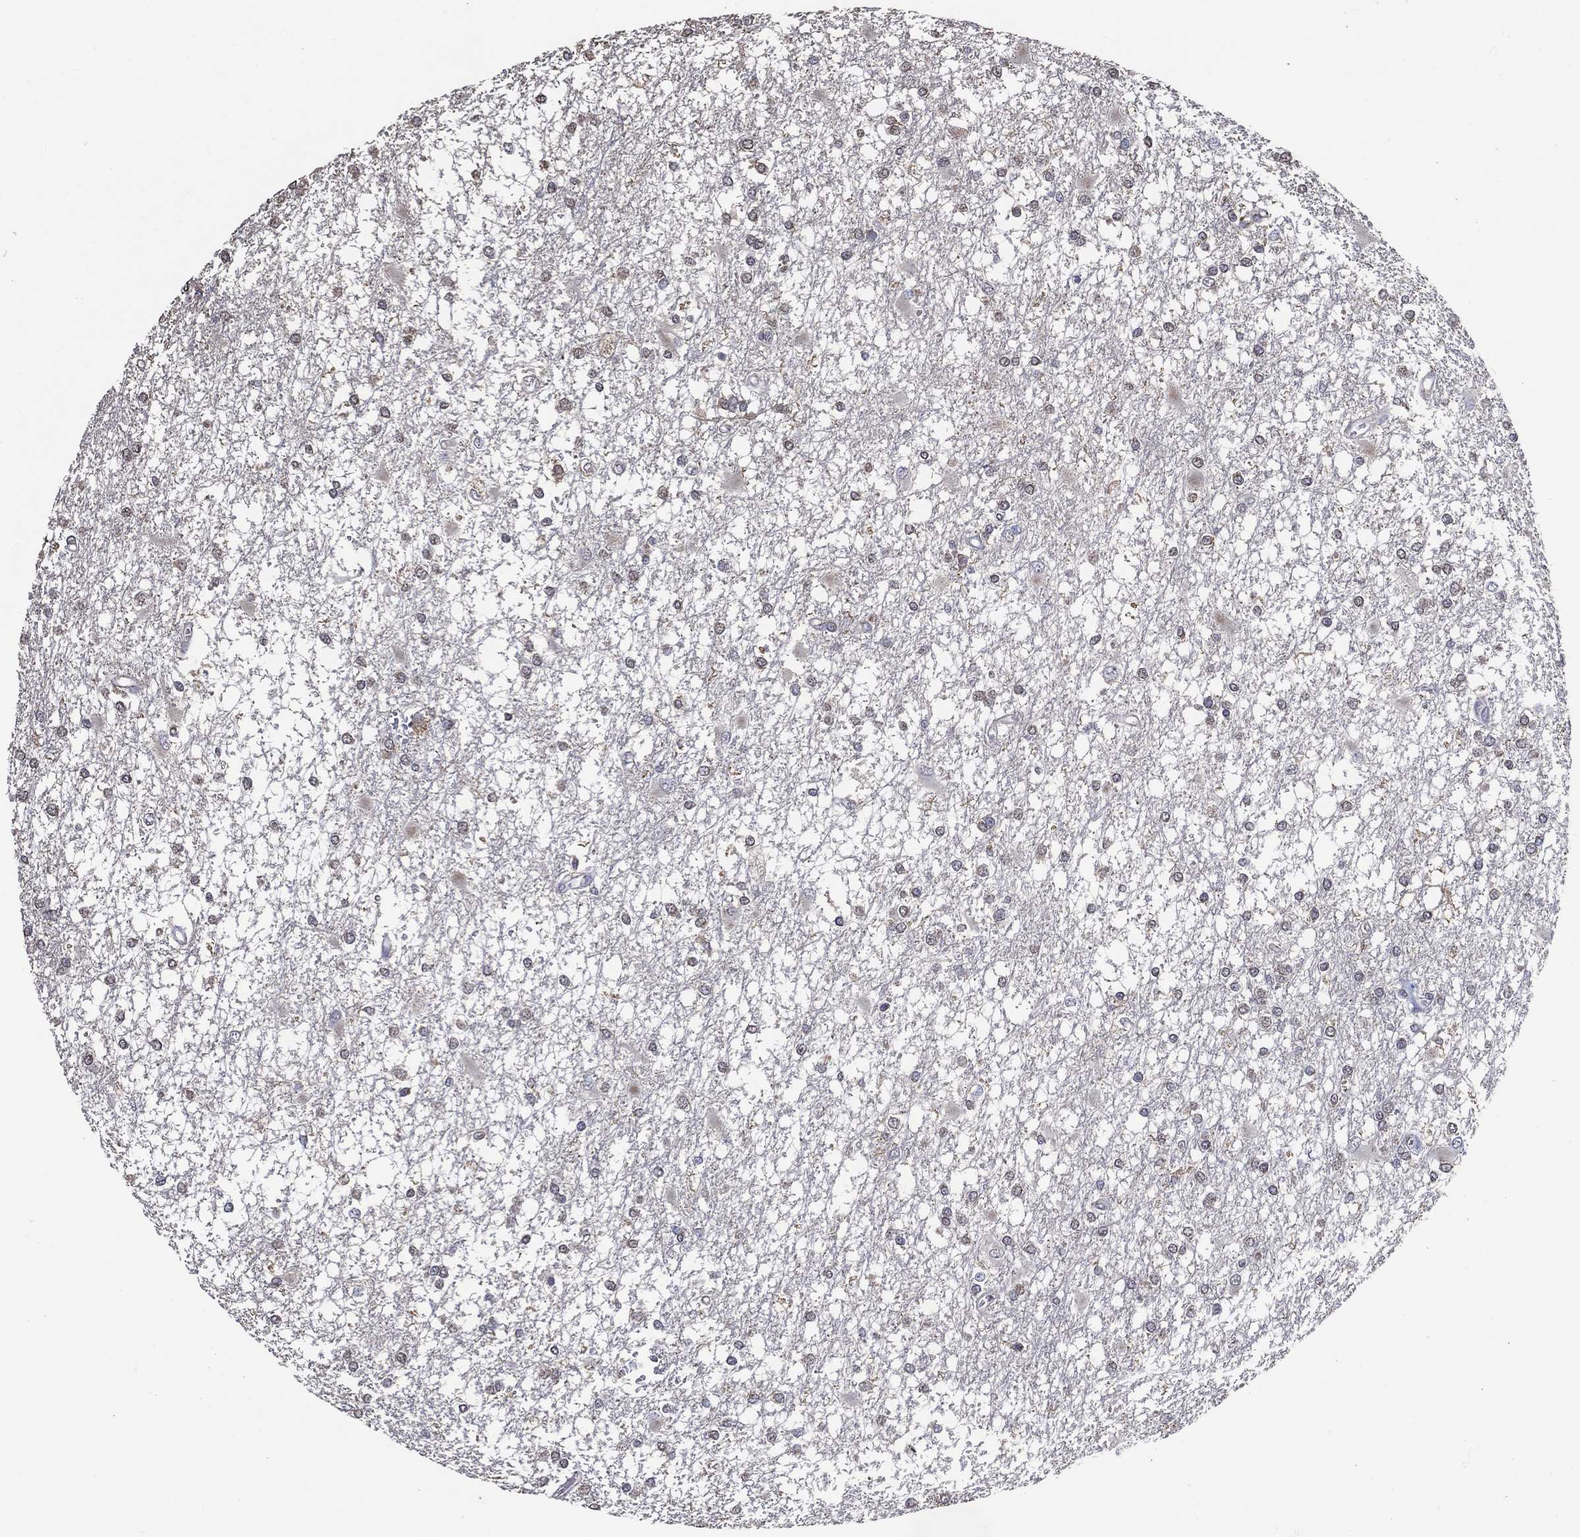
{"staining": {"intensity": "negative", "quantity": "none", "location": "none"}, "tissue": "glioma", "cell_type": "Tumor cells", "image_type": "cancer", "snomed": [{"axis": "morphology", "description": "Glioma, malignant, High grade"}, {"axis": "topography", "description": "Cerebral cortex"}], "caption": "Histopathology image shows no significant protein expression in tumor cells of glioma.", "gene": "GPR183", "patient": {"sex": "male", "age": 79}}